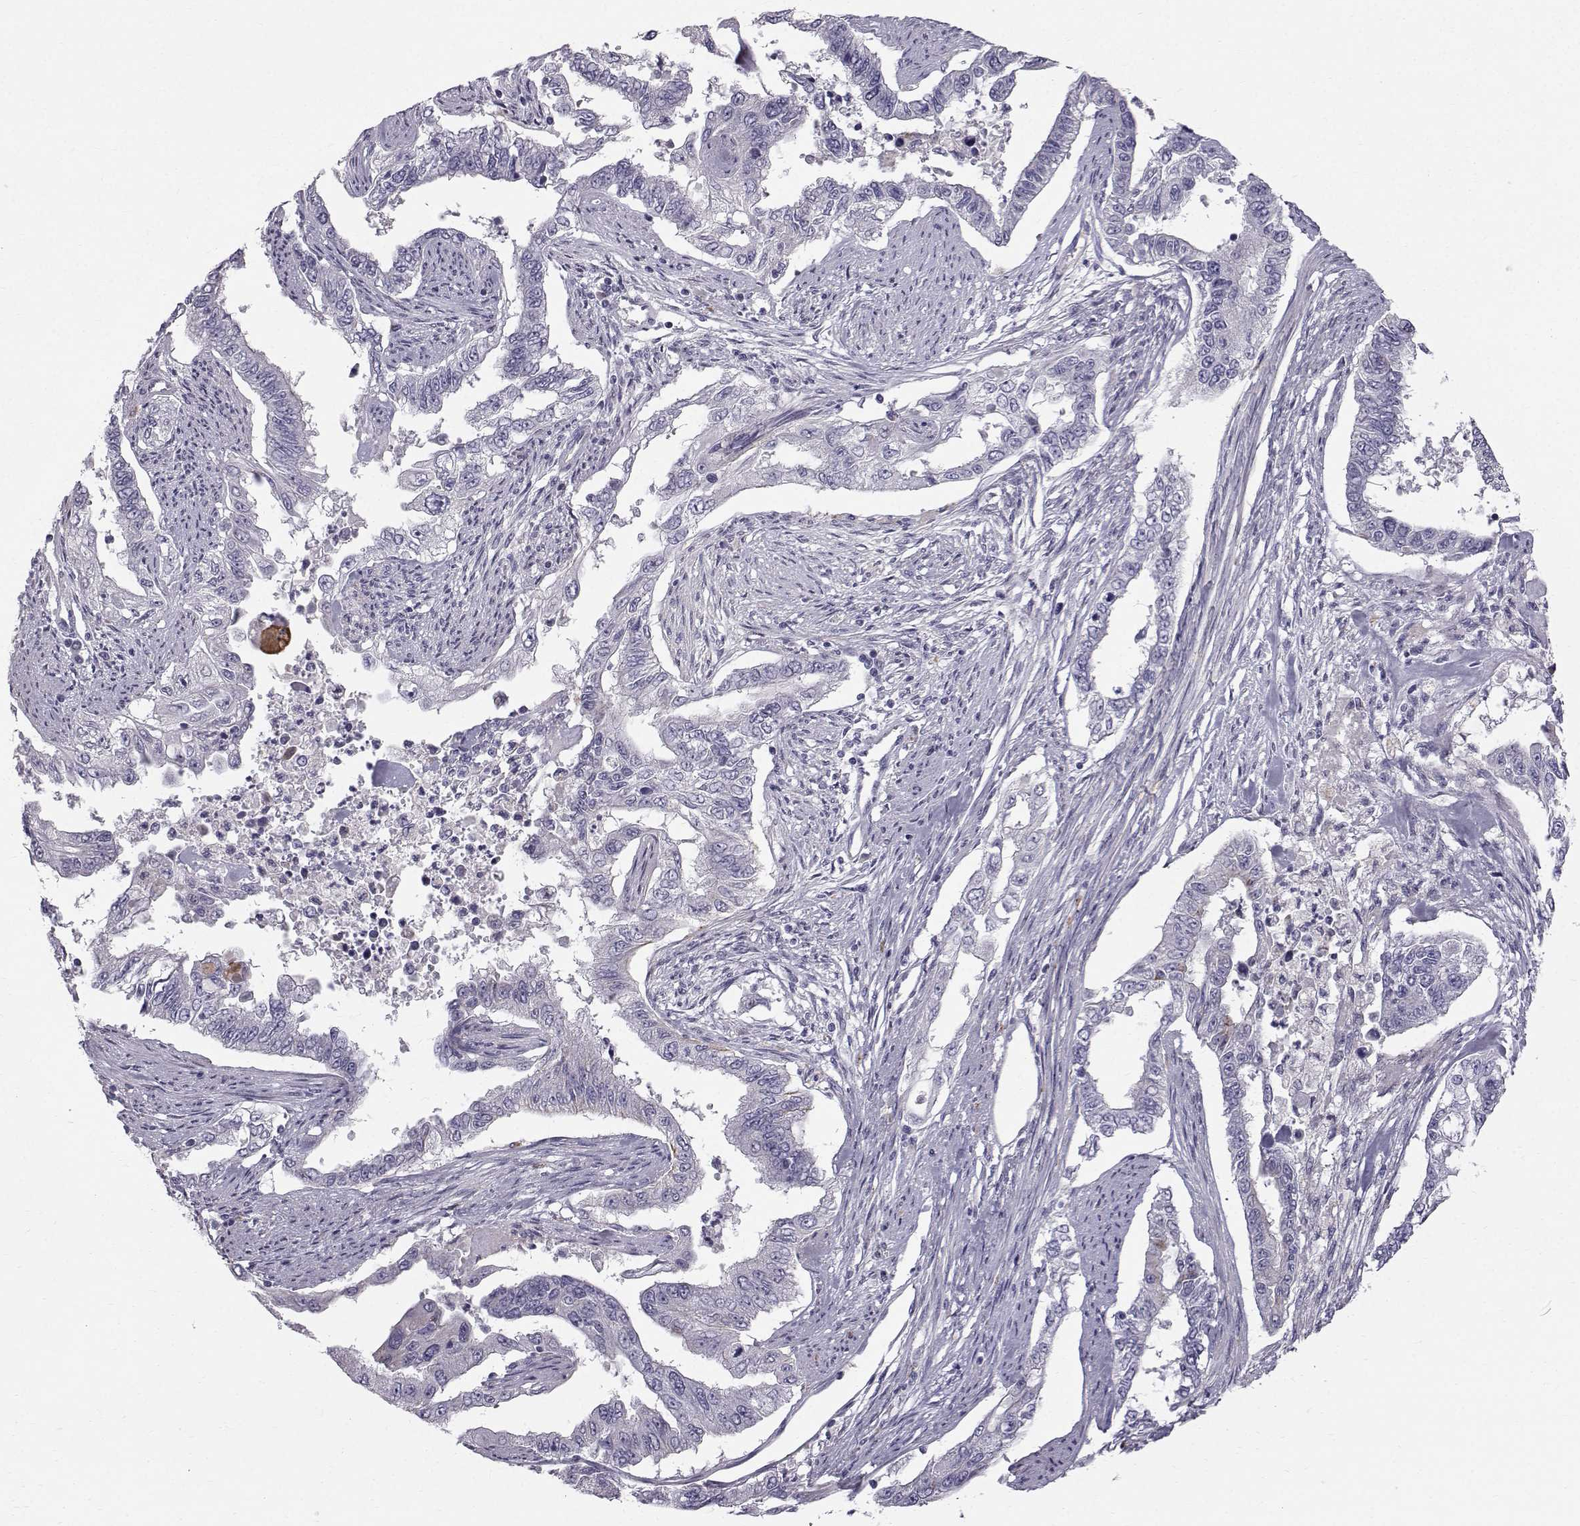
{"staining": {"intensity": "negative", "quantity": "none", "location": "none"}, "tissue": "endometrial cancer", "cell_type": "Tumor cells", "image_type": "cancer", "snomed": [{"axis": "morphology", "description": "Adenocarcinoma, NOS"}, {"axis": "topography", "description": "Uterus"}], "caption": "IHC image of endometrial adenocarcinoma stained for a protein (brown), which displays no expression in tumor cells.", "gene": "CALCR", "patient": {"sex": "female", "age": 59}}